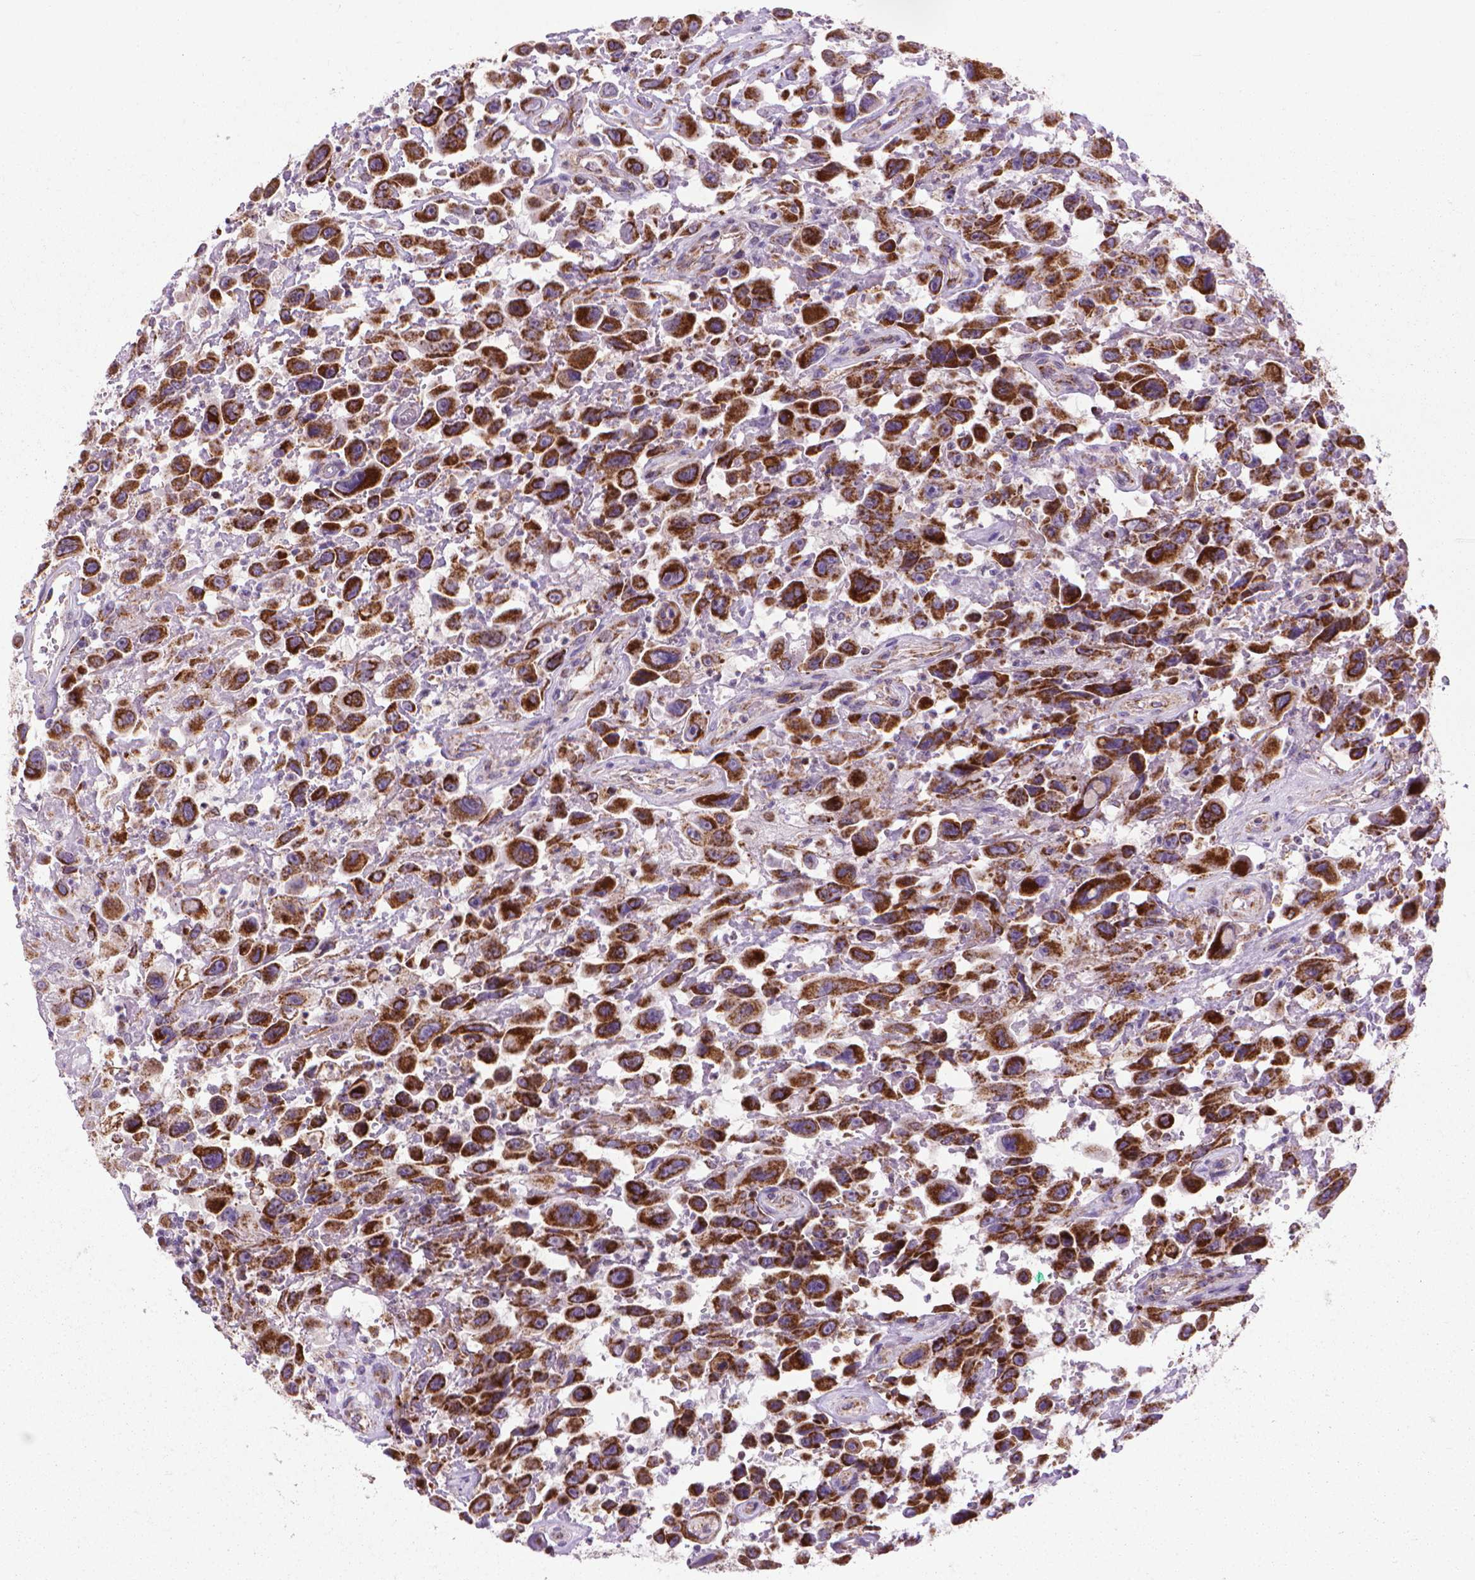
{"staining": {"intensity": "strong", "quantity": ">75%", "location": "cytoplasmic/membranous"}, "tissue": "urothelial cancer", "cell_type": "Tumor cells", "image_type": "cancer", "snomed": [{"axis": "morphology", "description": "Urothelial carcinoma, High grade"}, {"axis": "topography", "description": "Urinary bladder"}], "caption": "DAB (3,3'-diaminobenzidine) immunohistochemical staining of human high-grade urothelial carcinoma demonstrates strong cytoplasmic/membranous protein staining in about >75% of tumor cells.", "gene": "VDAC1", "patient": {"sex": "male", "age": 53}}